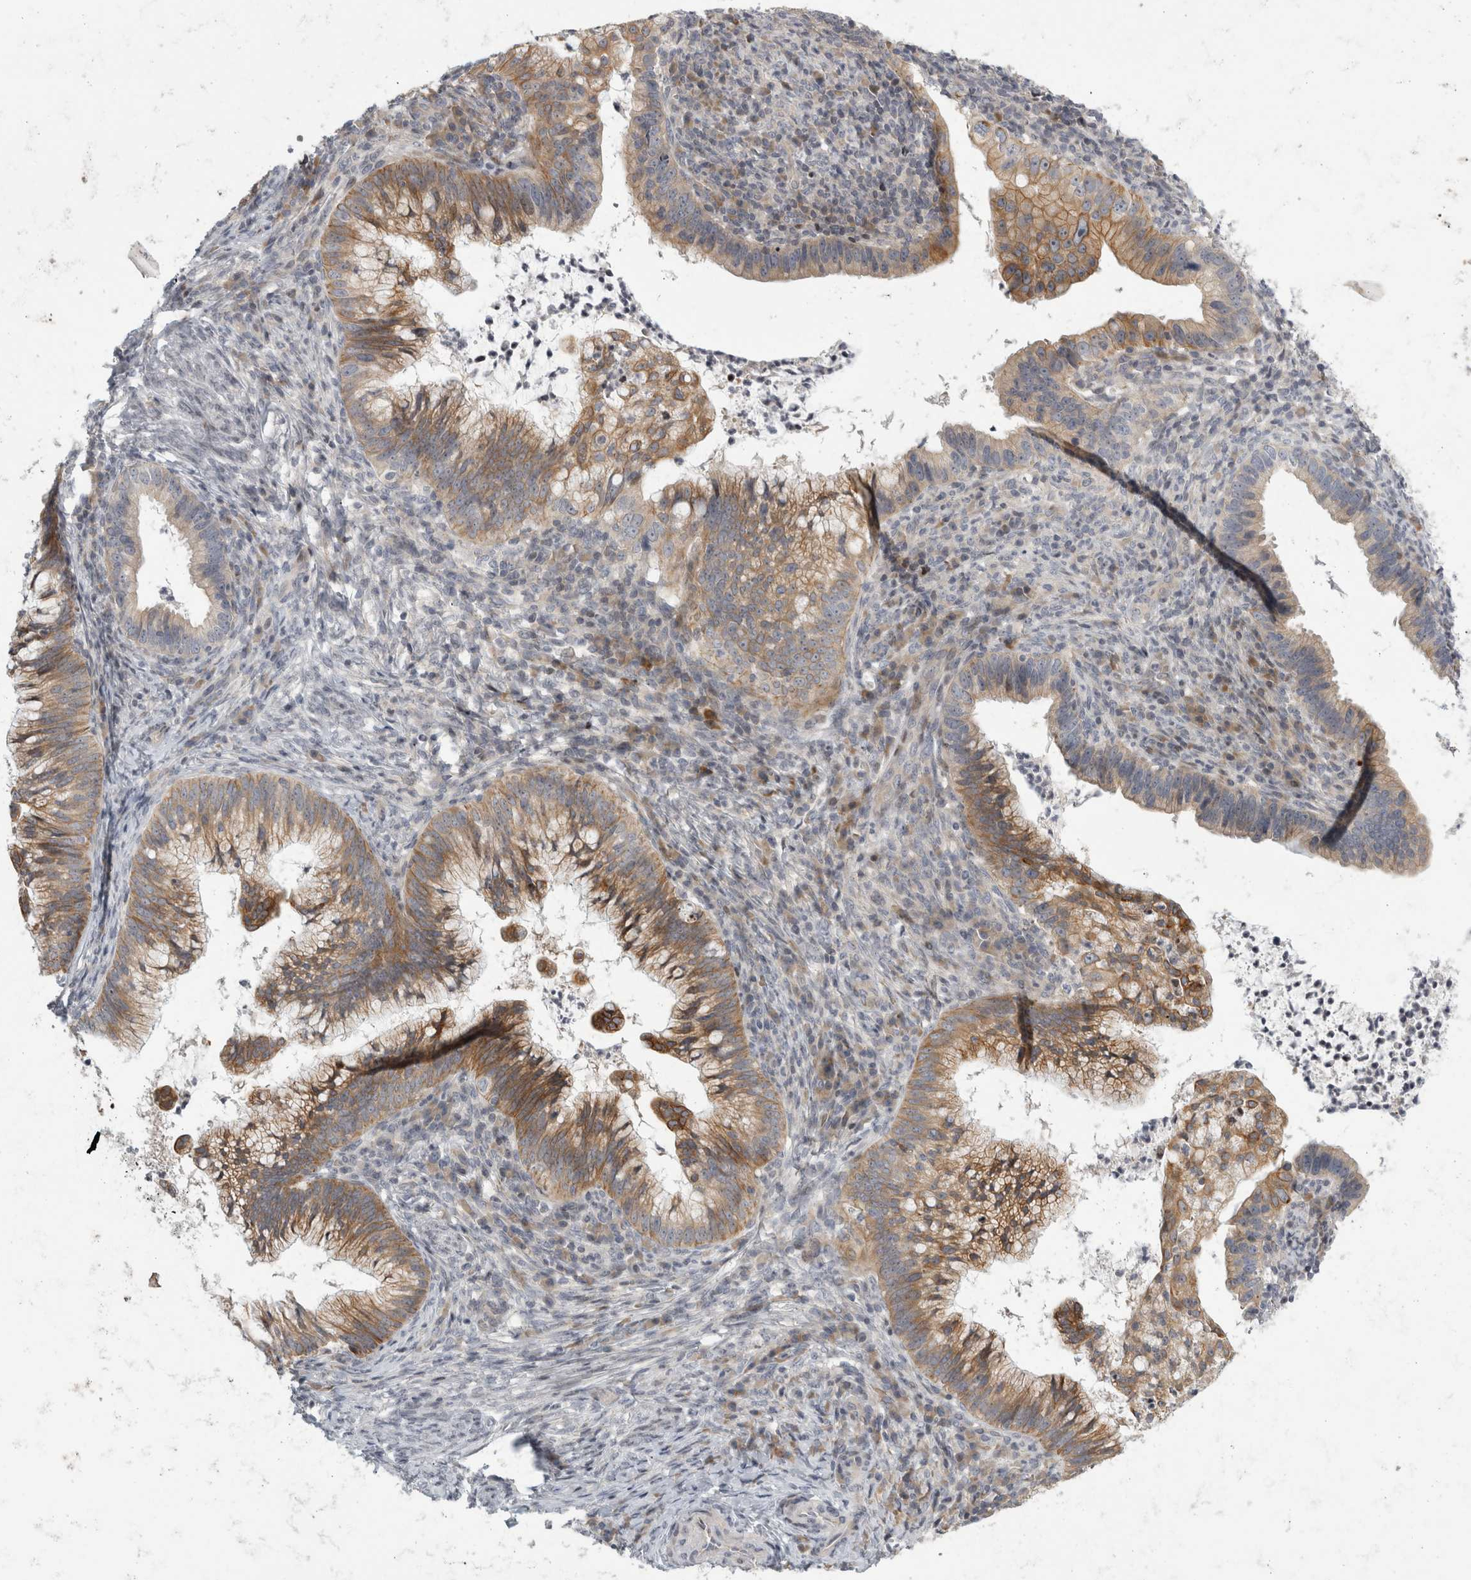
{"staining": {"intensity": "moderate", "quantity": ">75%", "location": "cytoplasmic/membranous"}, "tissue": "cervical cancer", "cell_type": "Tumor cells", "image_type": "cancer", "snomed": [{"axis": "morphology", "description": "Adenocarcinoma, NOS"}, {"axis": "topography", "description": "Cervix"}], "caption": "Cervical cancer stained with IHC demonstrates moderate cytoplasmic/membranous positivity in about >75% of tumor cells.", "gene": "UTP25", "patient": {"sex": "female", "age": 36}}